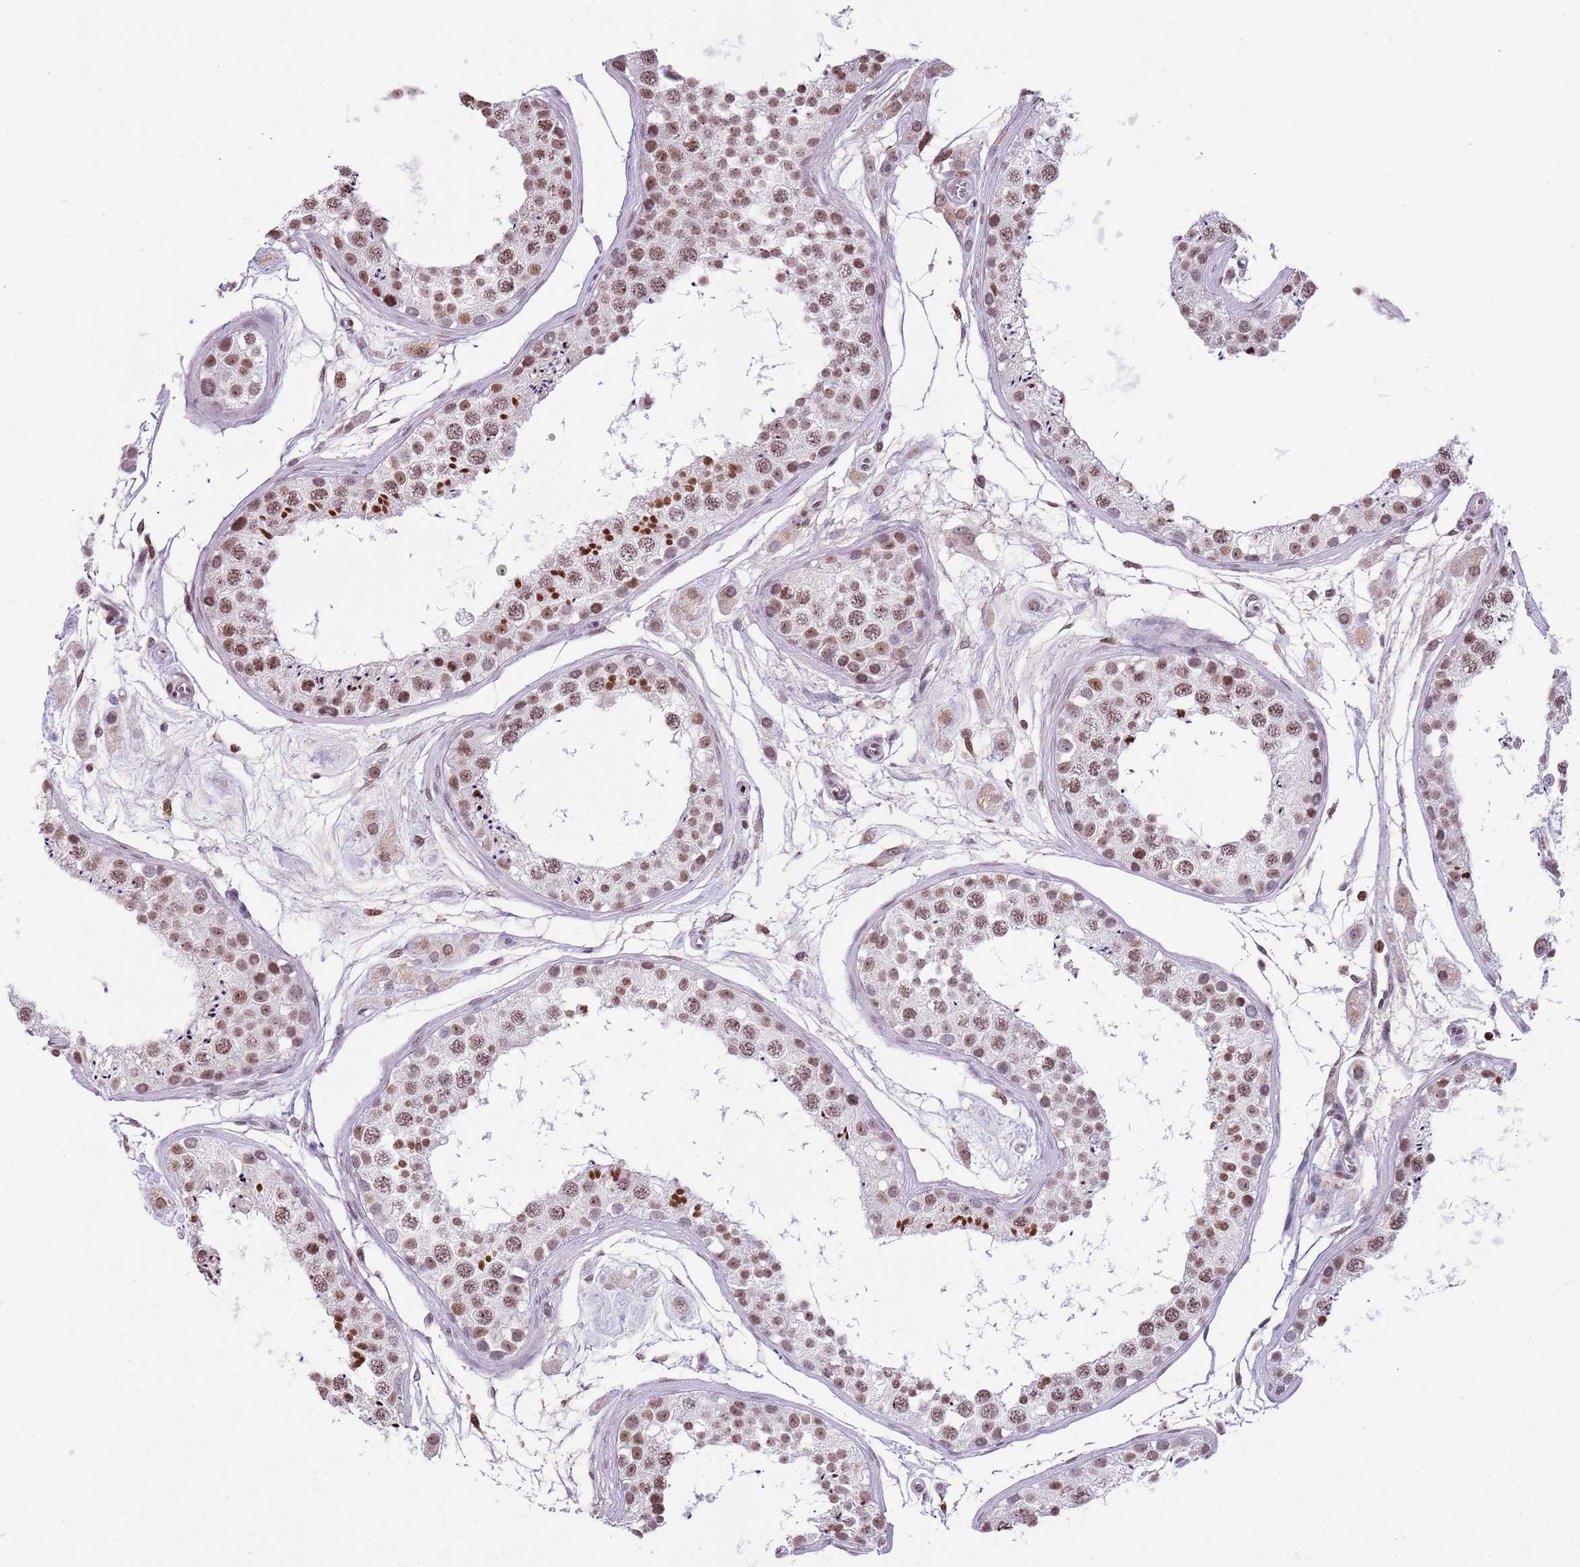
{"staining": {"intensity": "moderate", "quantity": ">75%", "location": "nuclear"}, "tissue": "testis", "cell_type": "Cells in seminiferous ducts", "image_type": "normal", "snomed": [{"axis": "morphology", "description": "Normal tissue, NOS"}, {"axis": "topography", "description": "Testis"}], "caption": "Testis was stained to show a protein in brown. There is medium levels of moderate nuclear expression in approximately >75% of cells in seminiferous ducts.", "gene": "KPNA3", "patient": {"sex": "male", "age": 25}}